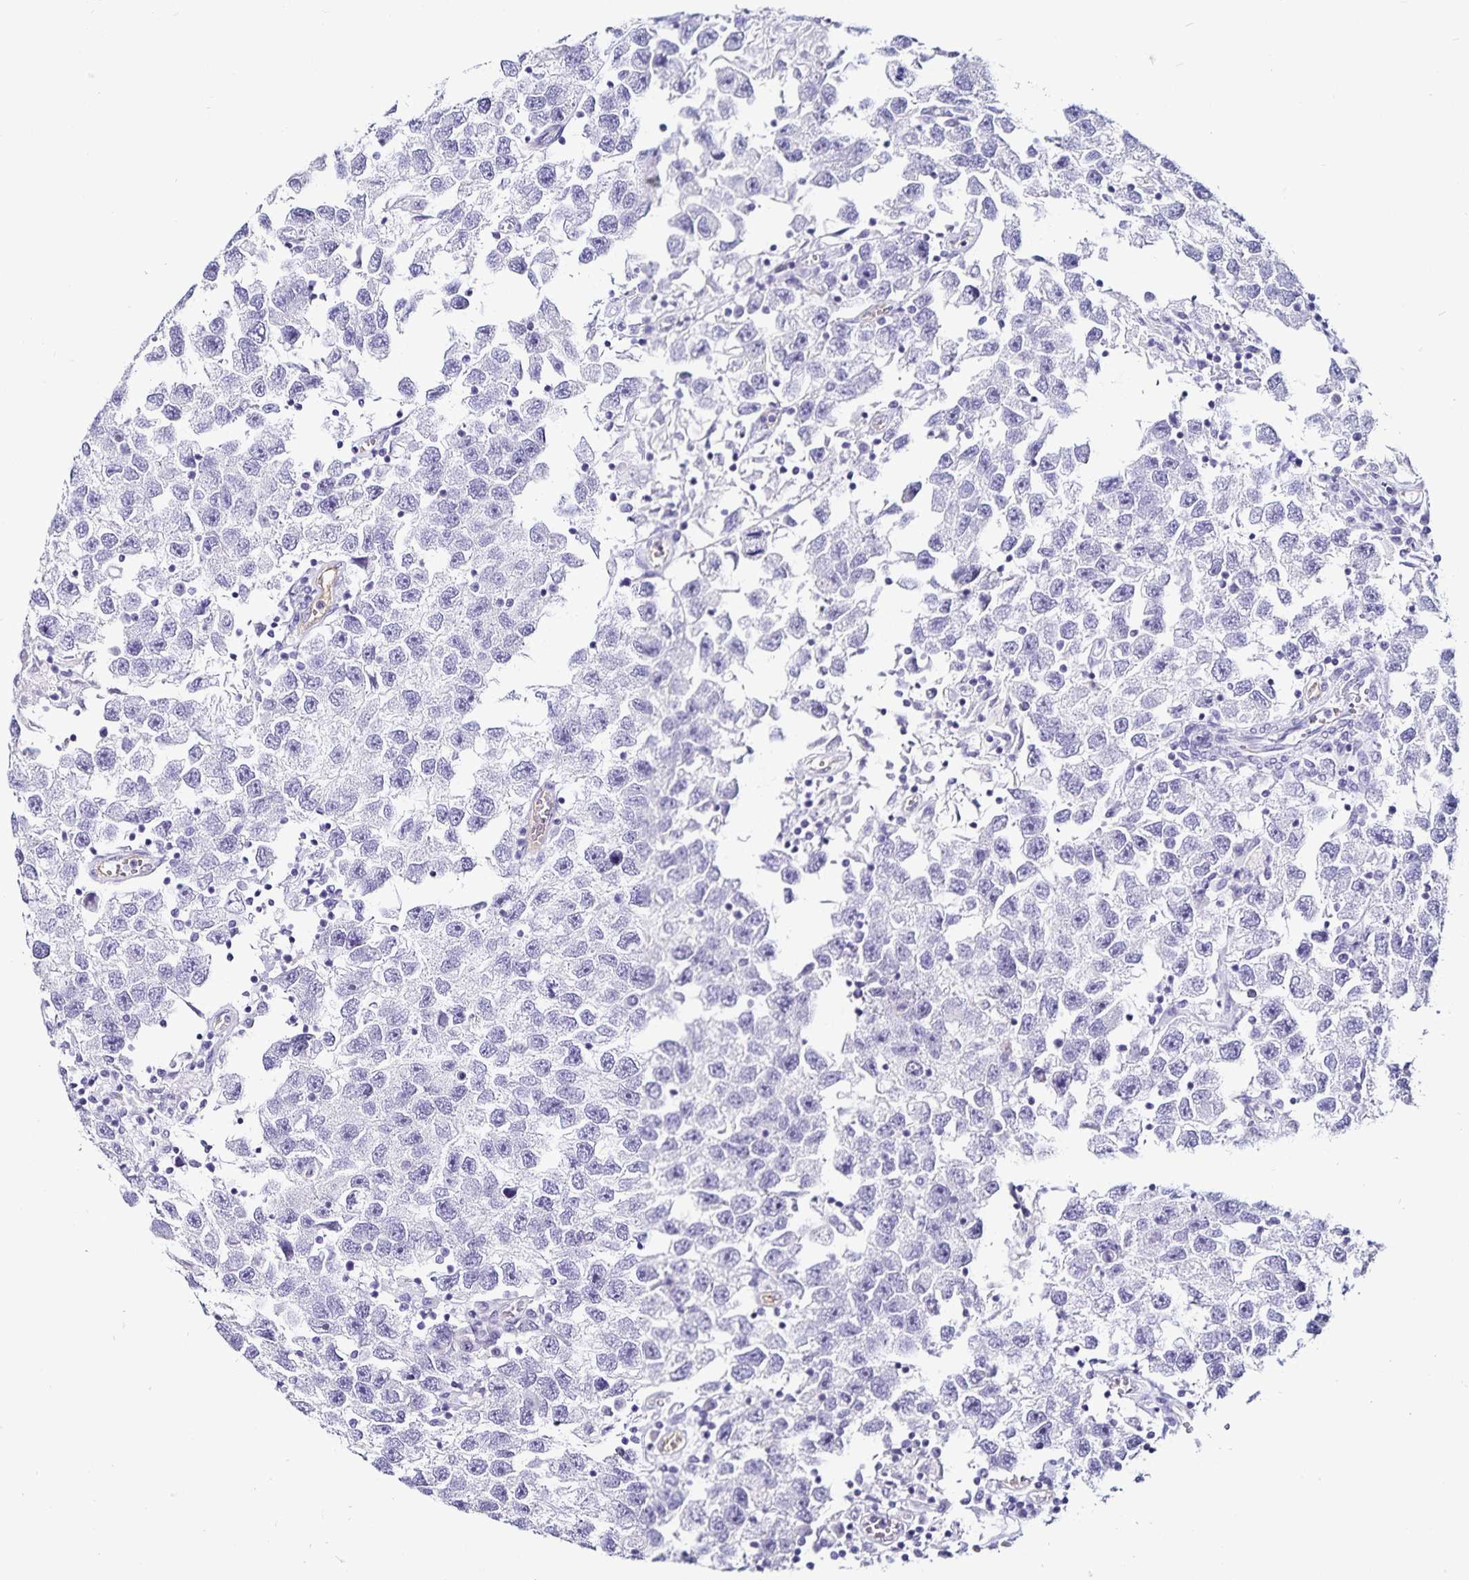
{"staining": {"intensity": "negative", "quantity": "none", "location": "none"}, "tissue": "testis cancer", "cell_type": "Tumor cells", "image_type": "cancer", "snomed": [{"axis": "morphology", "description": "Seminoma, NOS"}, {"axis": "topography", "description": "Testis"}], "caption": "Human seminoma (testis) stained for a protein using immunohistochemistry (IHC) displays no staining in tumor cells.", "gene": "TSPAN7", "patient": {"sex": "male", "age": 26}}